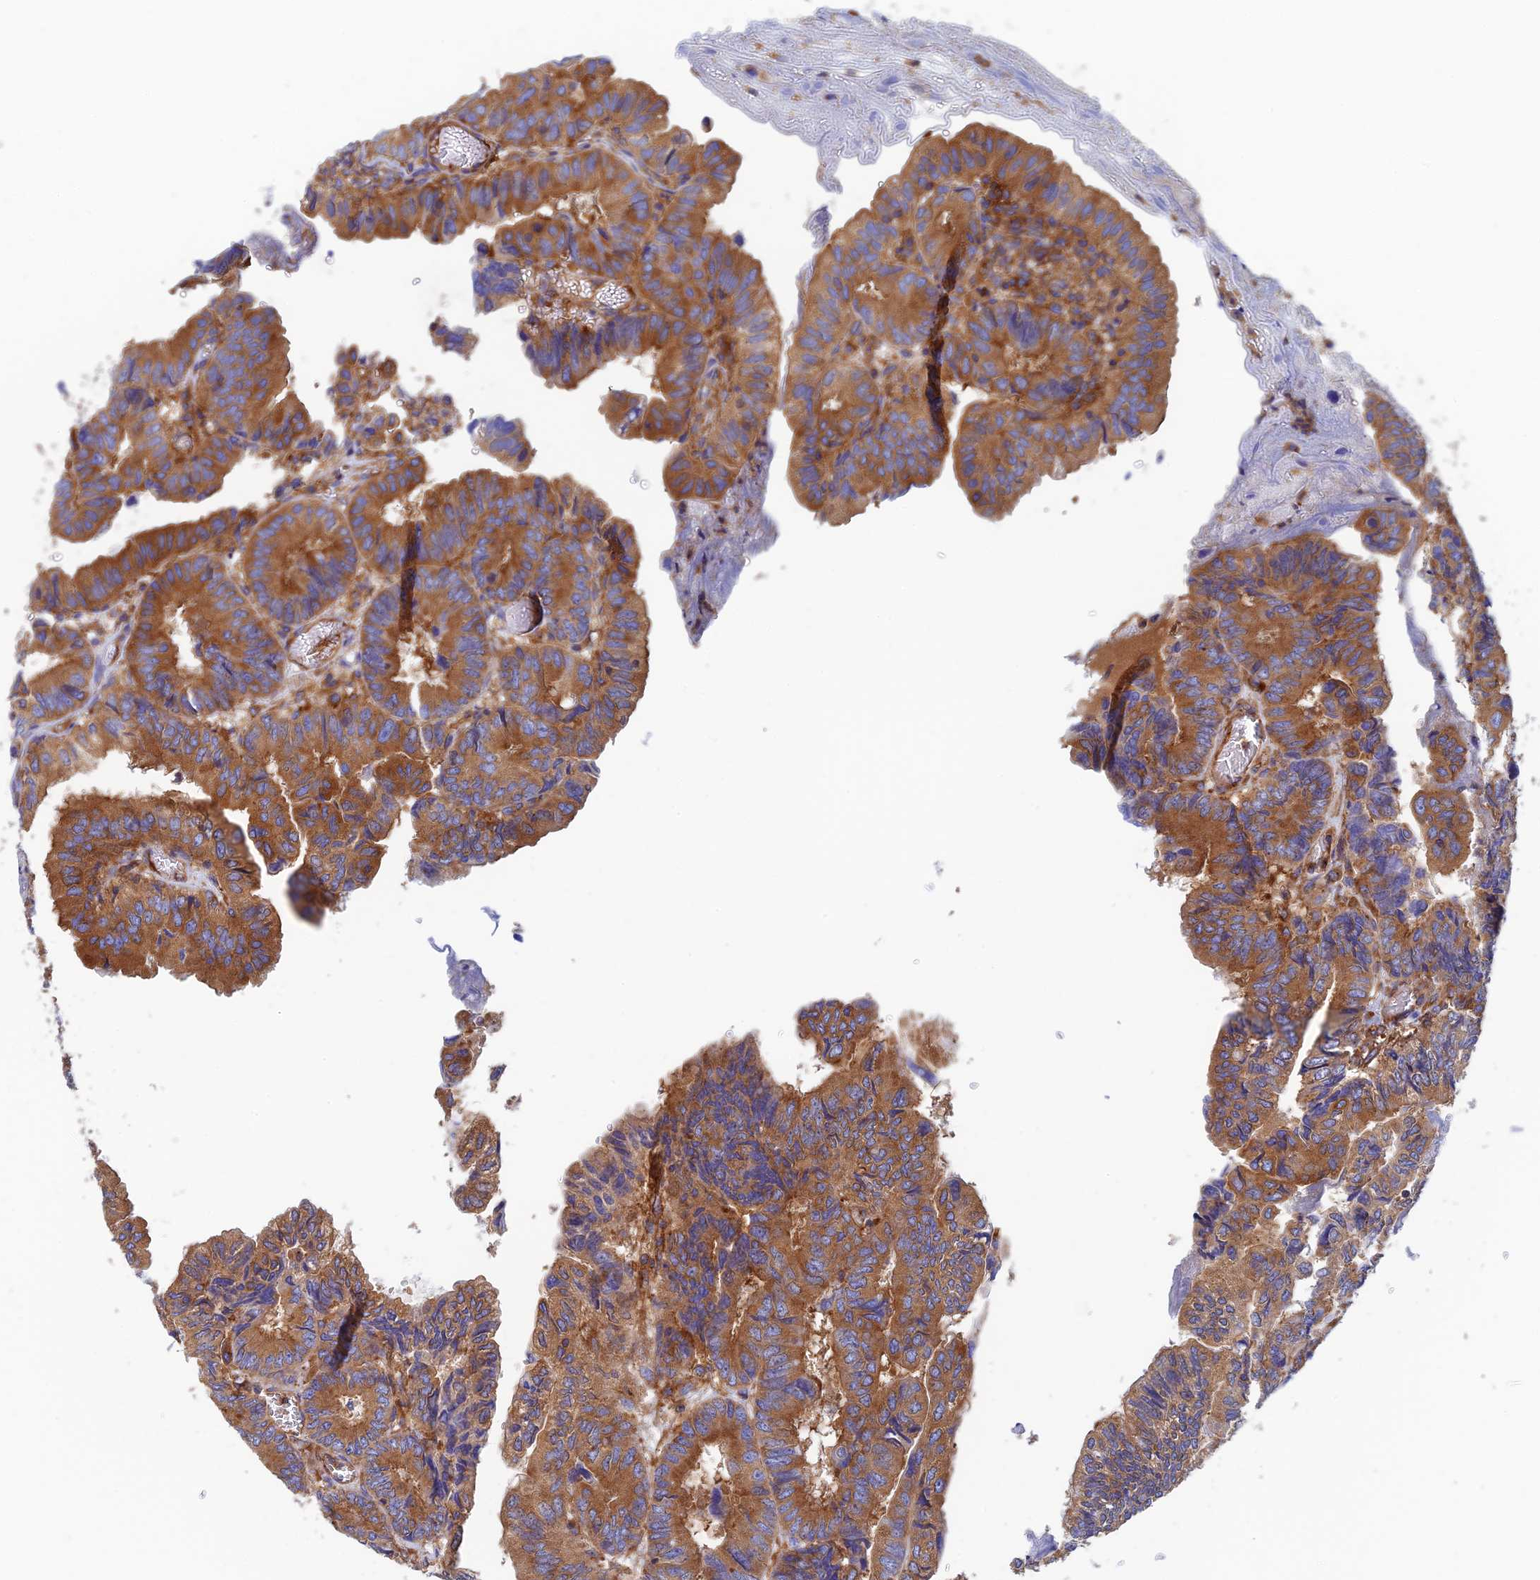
{"staining": {"intensity": "strong", "quantity": ">75%", "location": "cytoplasmic/membranous"}, "tissue": "colorectal cancer", "cell_type": "Tumor cells", "image_type": "cancer", "snomed": [{"axis": "morphology", "description": "Adenocarcinoma, NOS"}, {"axis": "topography", "description": "Colon"}], "caption": "Strong cytoplasmic/membranous protein positivity is appreciated in approximately >75% of tumor cells in colorectal cancer.", "gene": "DCTN2", "patient": {"sex": "male", "age": 85}}